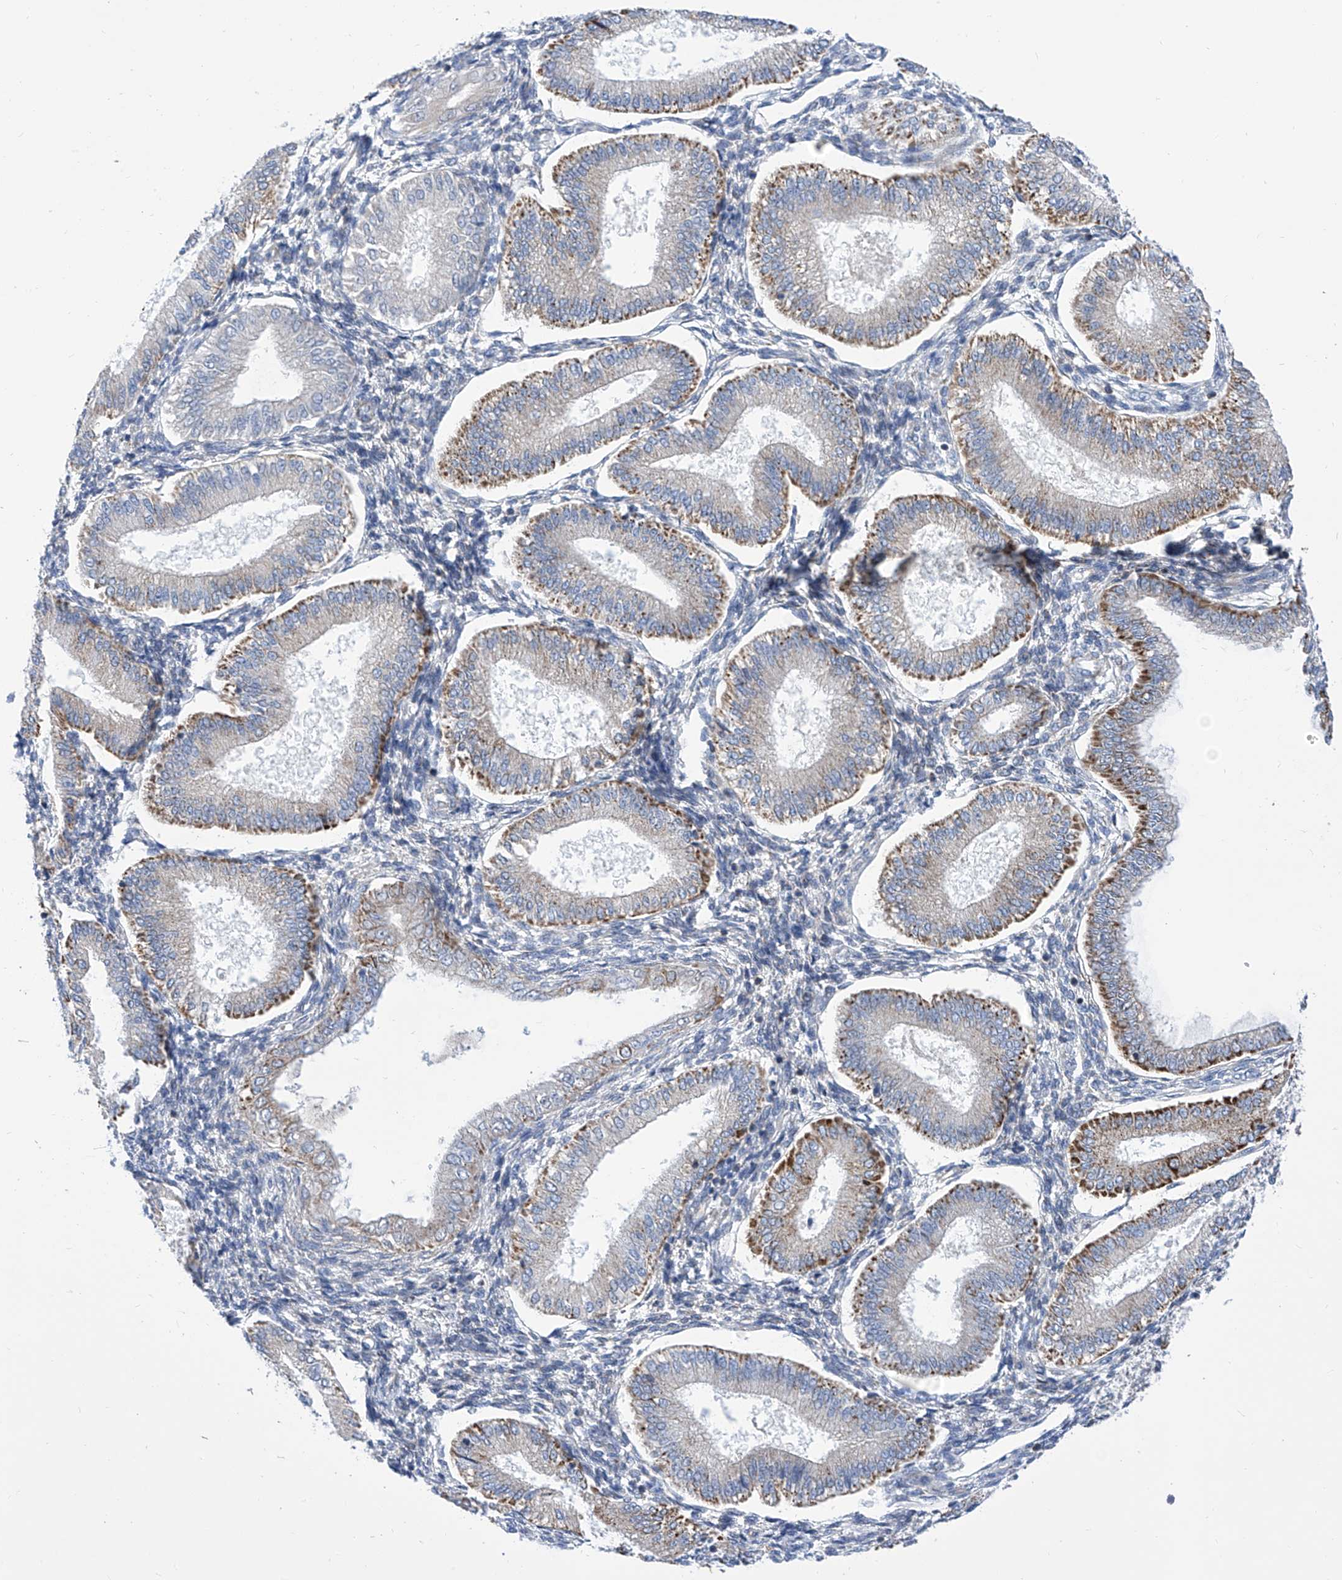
{"staining": {"intensity": "negative", "quantity": "none", "location": "none"}, "tissue": "endometrium", "cell_type": "Cells in endometrial stroma", "image_type": "normal", "snomed": [{"axis": "morphology", "description": "Normal tissue, NOS"}, {"axis": "topography", "description": "Endometrium"}], "caption": "DAB (3,3'-diaminobenzidine) immunohistochemical staining of normal endometrium shows no significant expression in cells in endometrial stroma.", "gene": "SRBD1", "patient": {"sex": "female", "age": 39}}